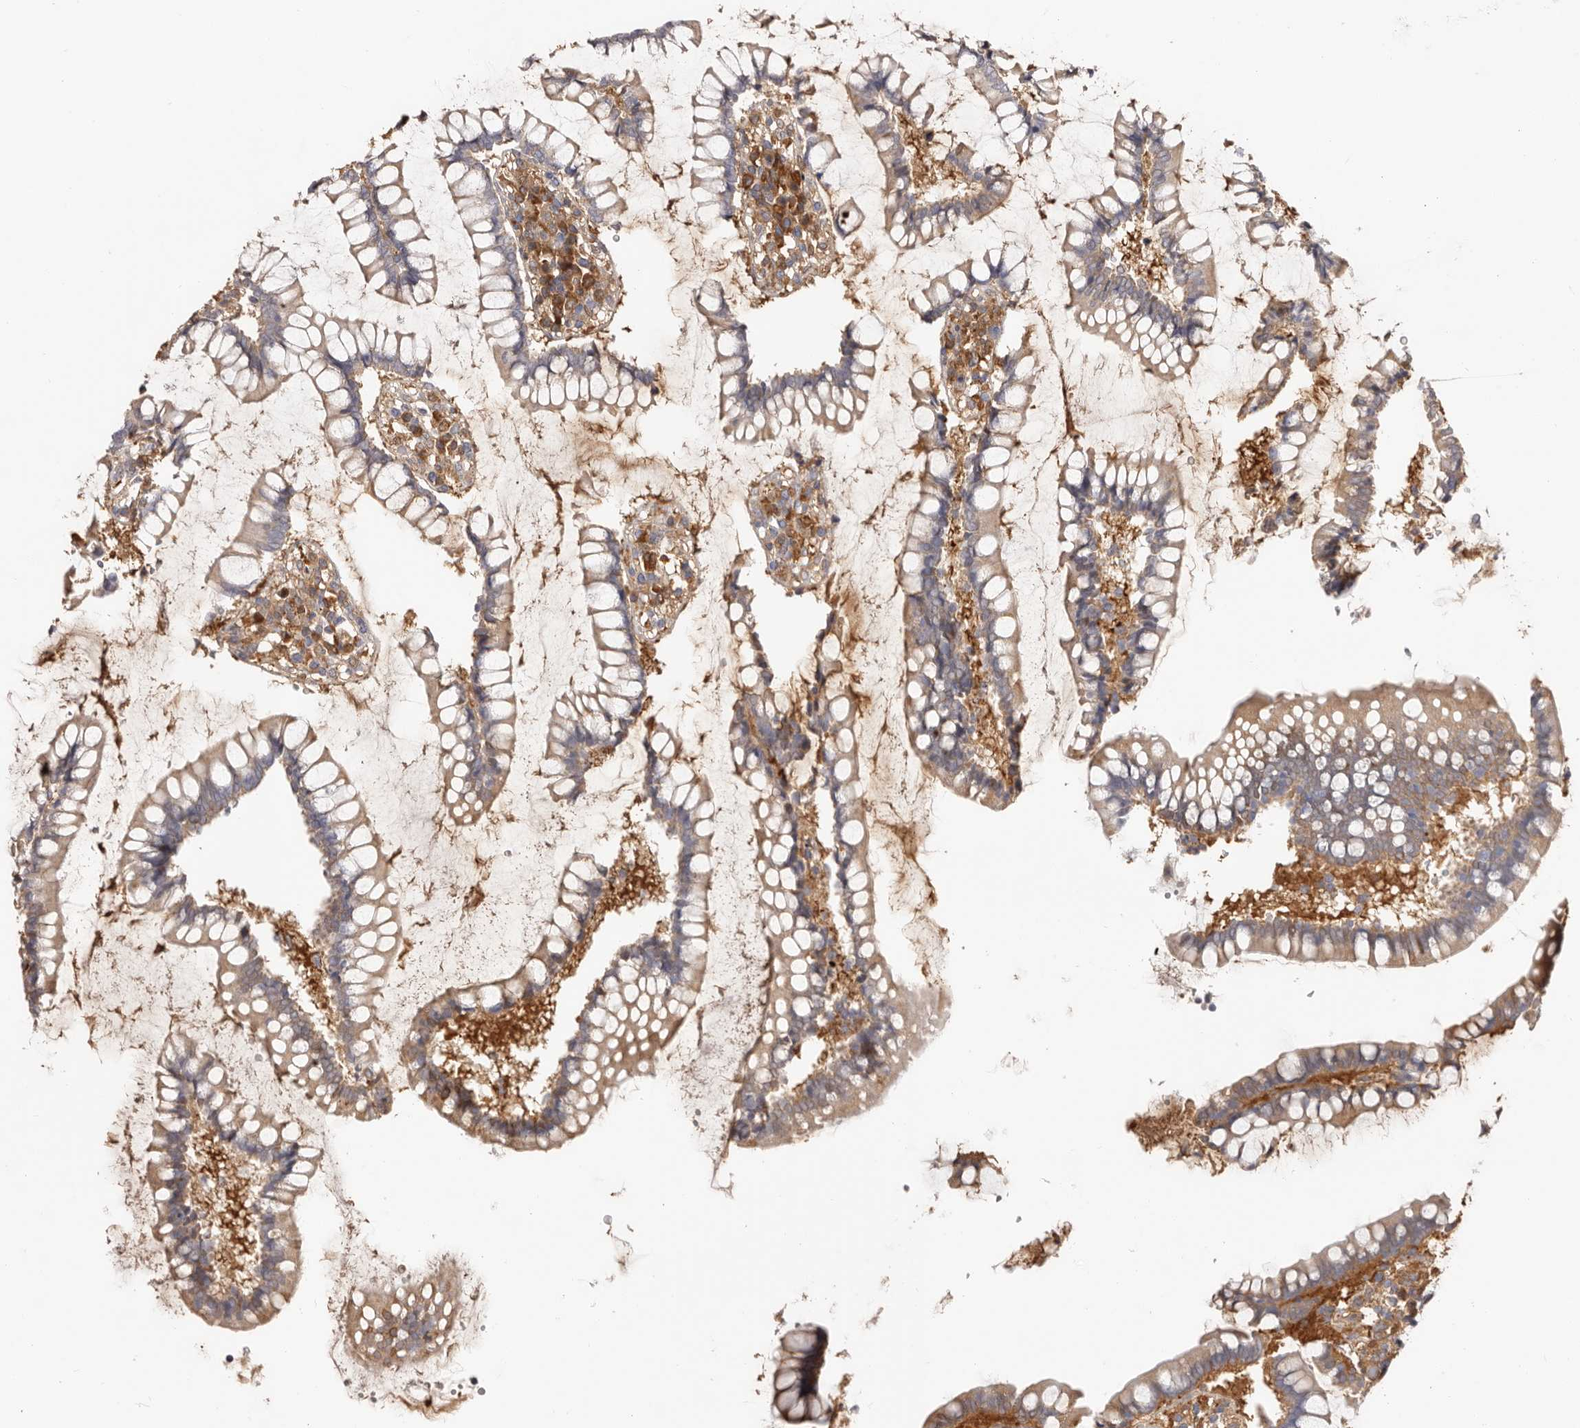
{"staining": {"intensity": "moderate", "quantity": ">75%", "location": "cytoplasmic/membranous"}, "tissue": "colon", "cell_type": "Endothelial cells", "image_type": "normal", "snomed": [{"axis": "morphology", "description": "Normal tissue, NOS"}, {"axis": "topography", "description": "Colon"}], "caption": "Immunohistochemical staining of benign colon reveals medium levels of moderate cytoplasmic/membranous positivity in approximately >75% of endothelial cells. (brown staining indicates protein expression, while blue staining denotes nuclei).", "gene": "LAP3", "patient": {"sex": "female", "age": 79}}